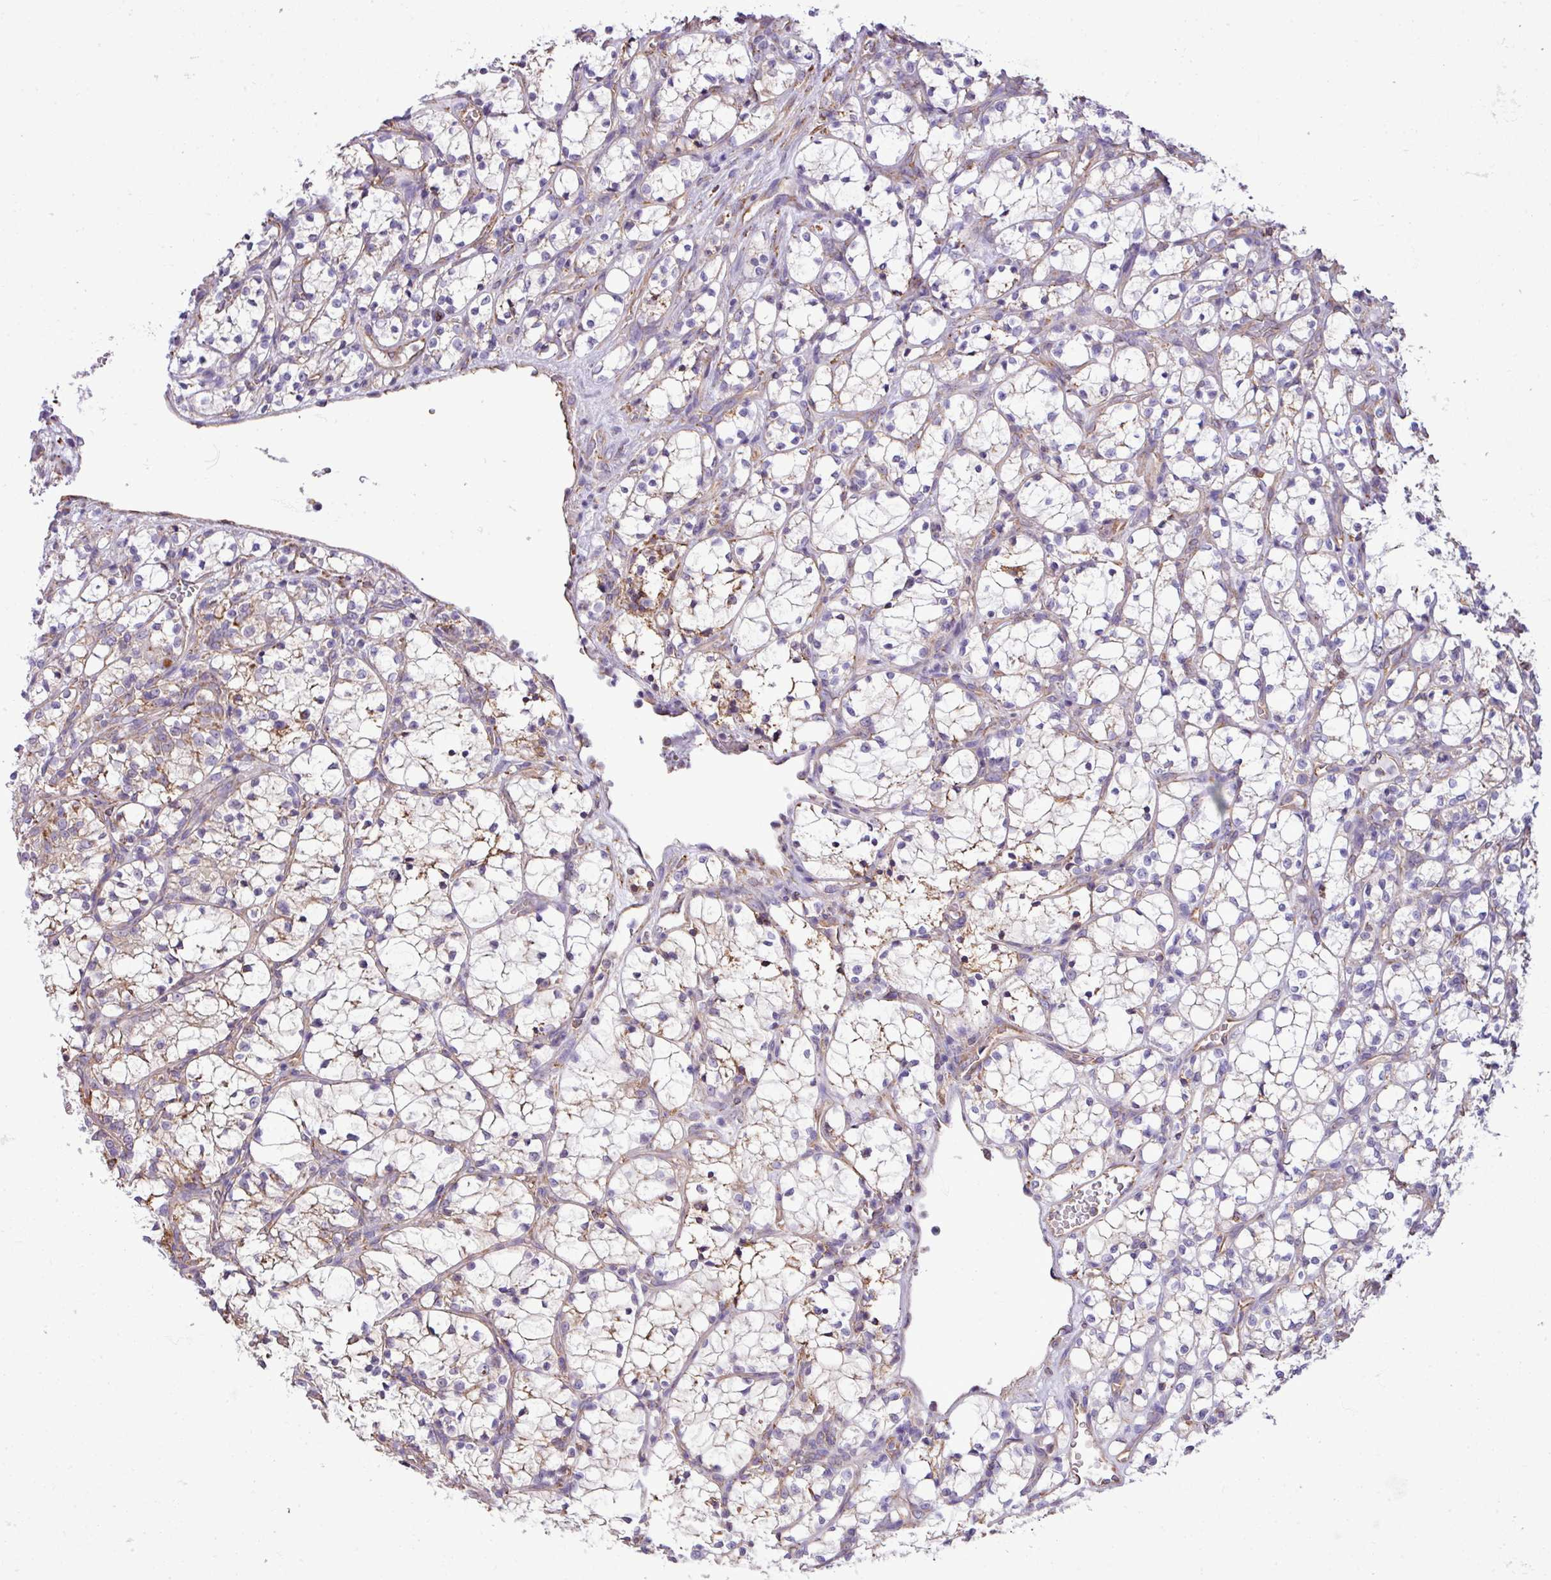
{"staining": {"intensity": "negative", "quantity": "none", "location": "none"}, "tissue": "renal cancer", "cell_type": "Tumor cells", "image_type": "cancer", "snomed": [{"axis": "morphology", "description": "Adenocarcinoma, NOS"}, {"axis": "topography", "description": "Kidney"}], "caption": "There is no significant expression in tumor cells of renal adenocarcinoma.", "gene": "ZSCAN5A", "patient": {"sex": "female", "age": 69}}